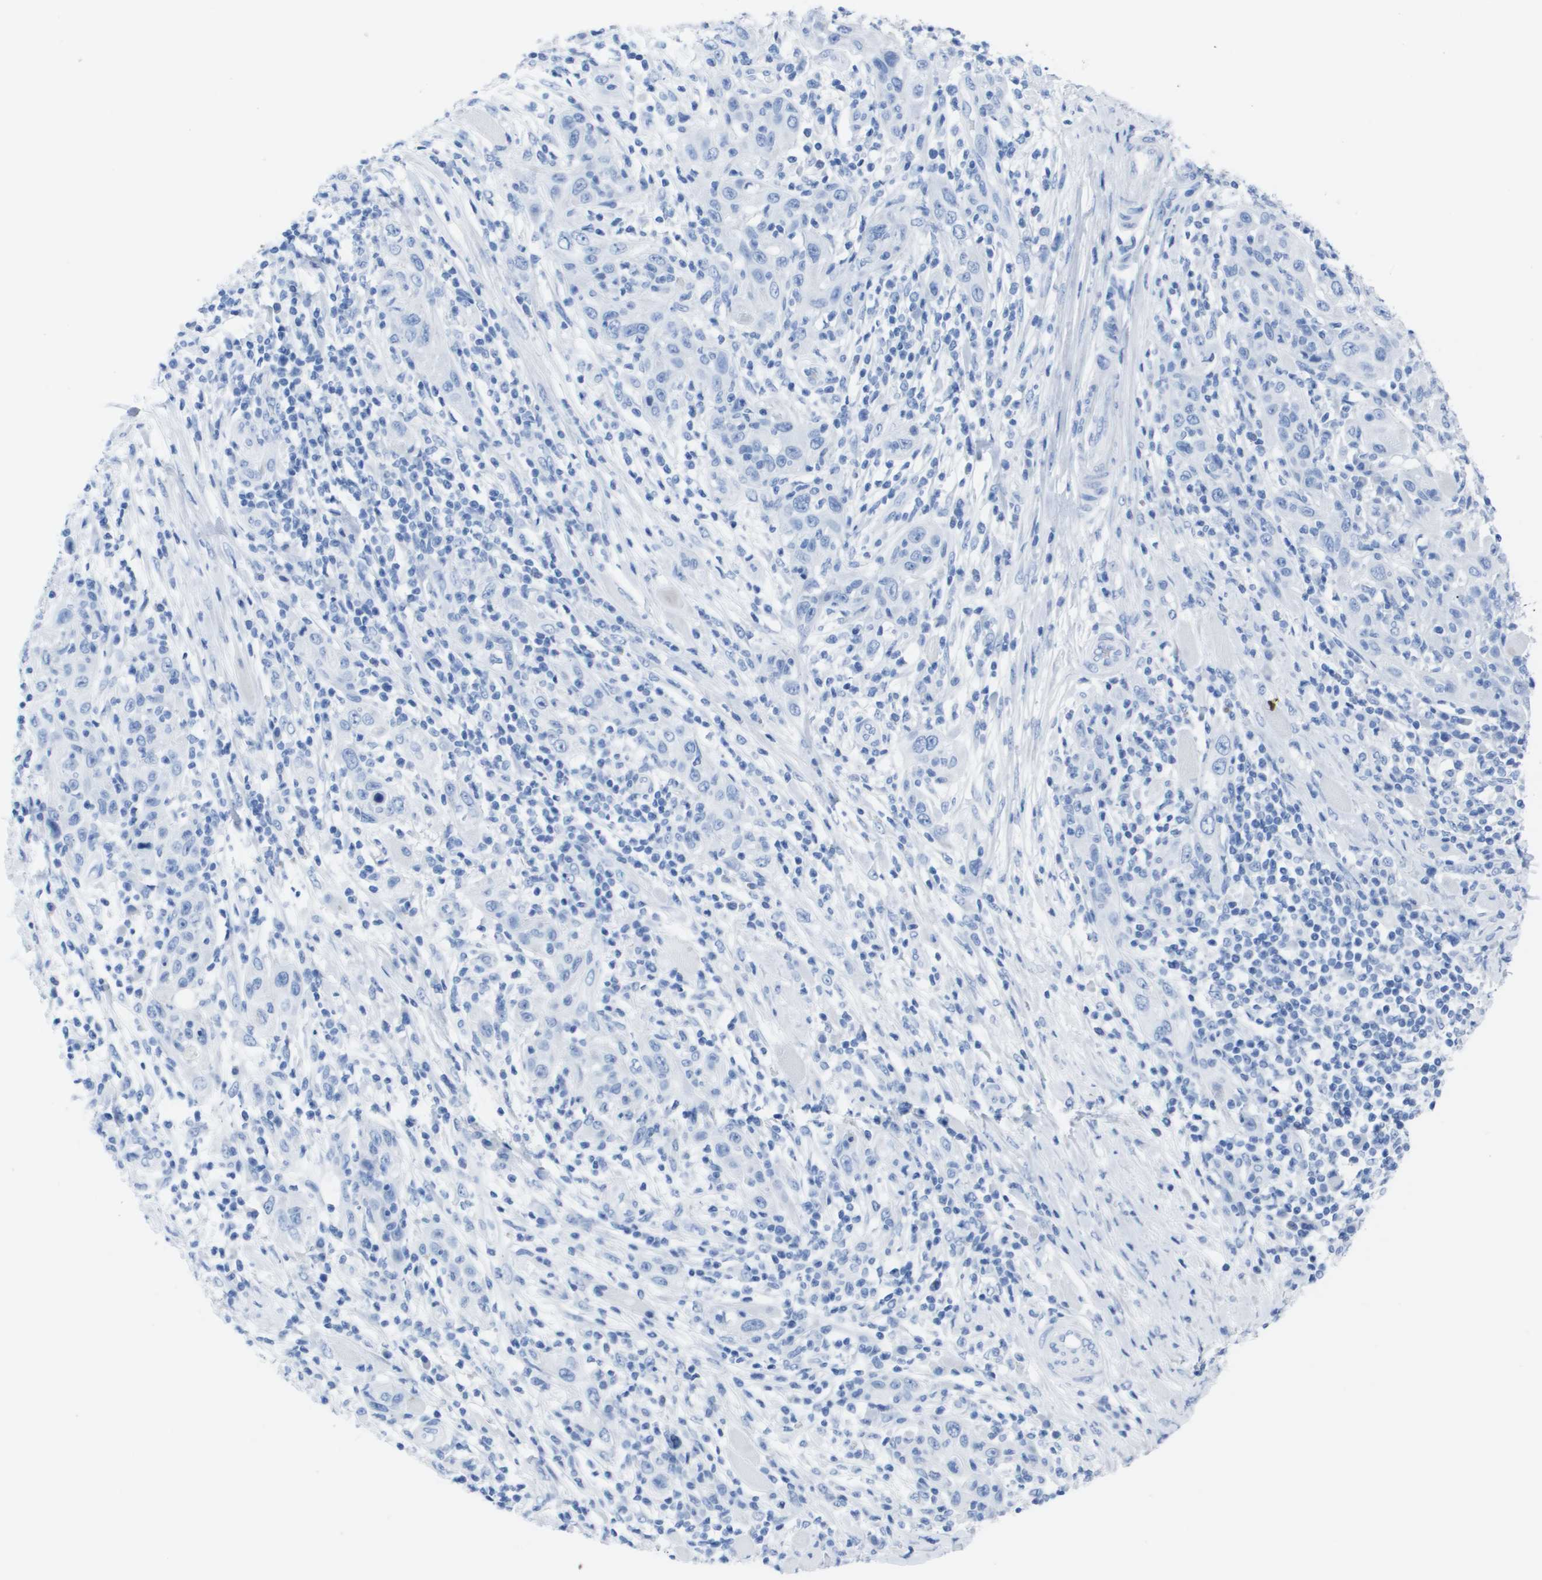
{"staining": {"intensity": "negative", "quantity": "none", "location": "none"}, "tissue": "skin cancer", "cell_type": "Tumor cells", "image_type": "cancer", "snomed": [{"axis": "morphology", "description": "Squamous cell carcinoma, NOS"}, {"axis": "topography", "description": "Skin"}], "caption": "DAB (3,3'-diaminobenzidine) immunohistochemical staining of human skin cancer exhibits no significant positivity in tumor cells.", "gene": "KCNA3", "patient": {"sex": "female", "age": 88}}